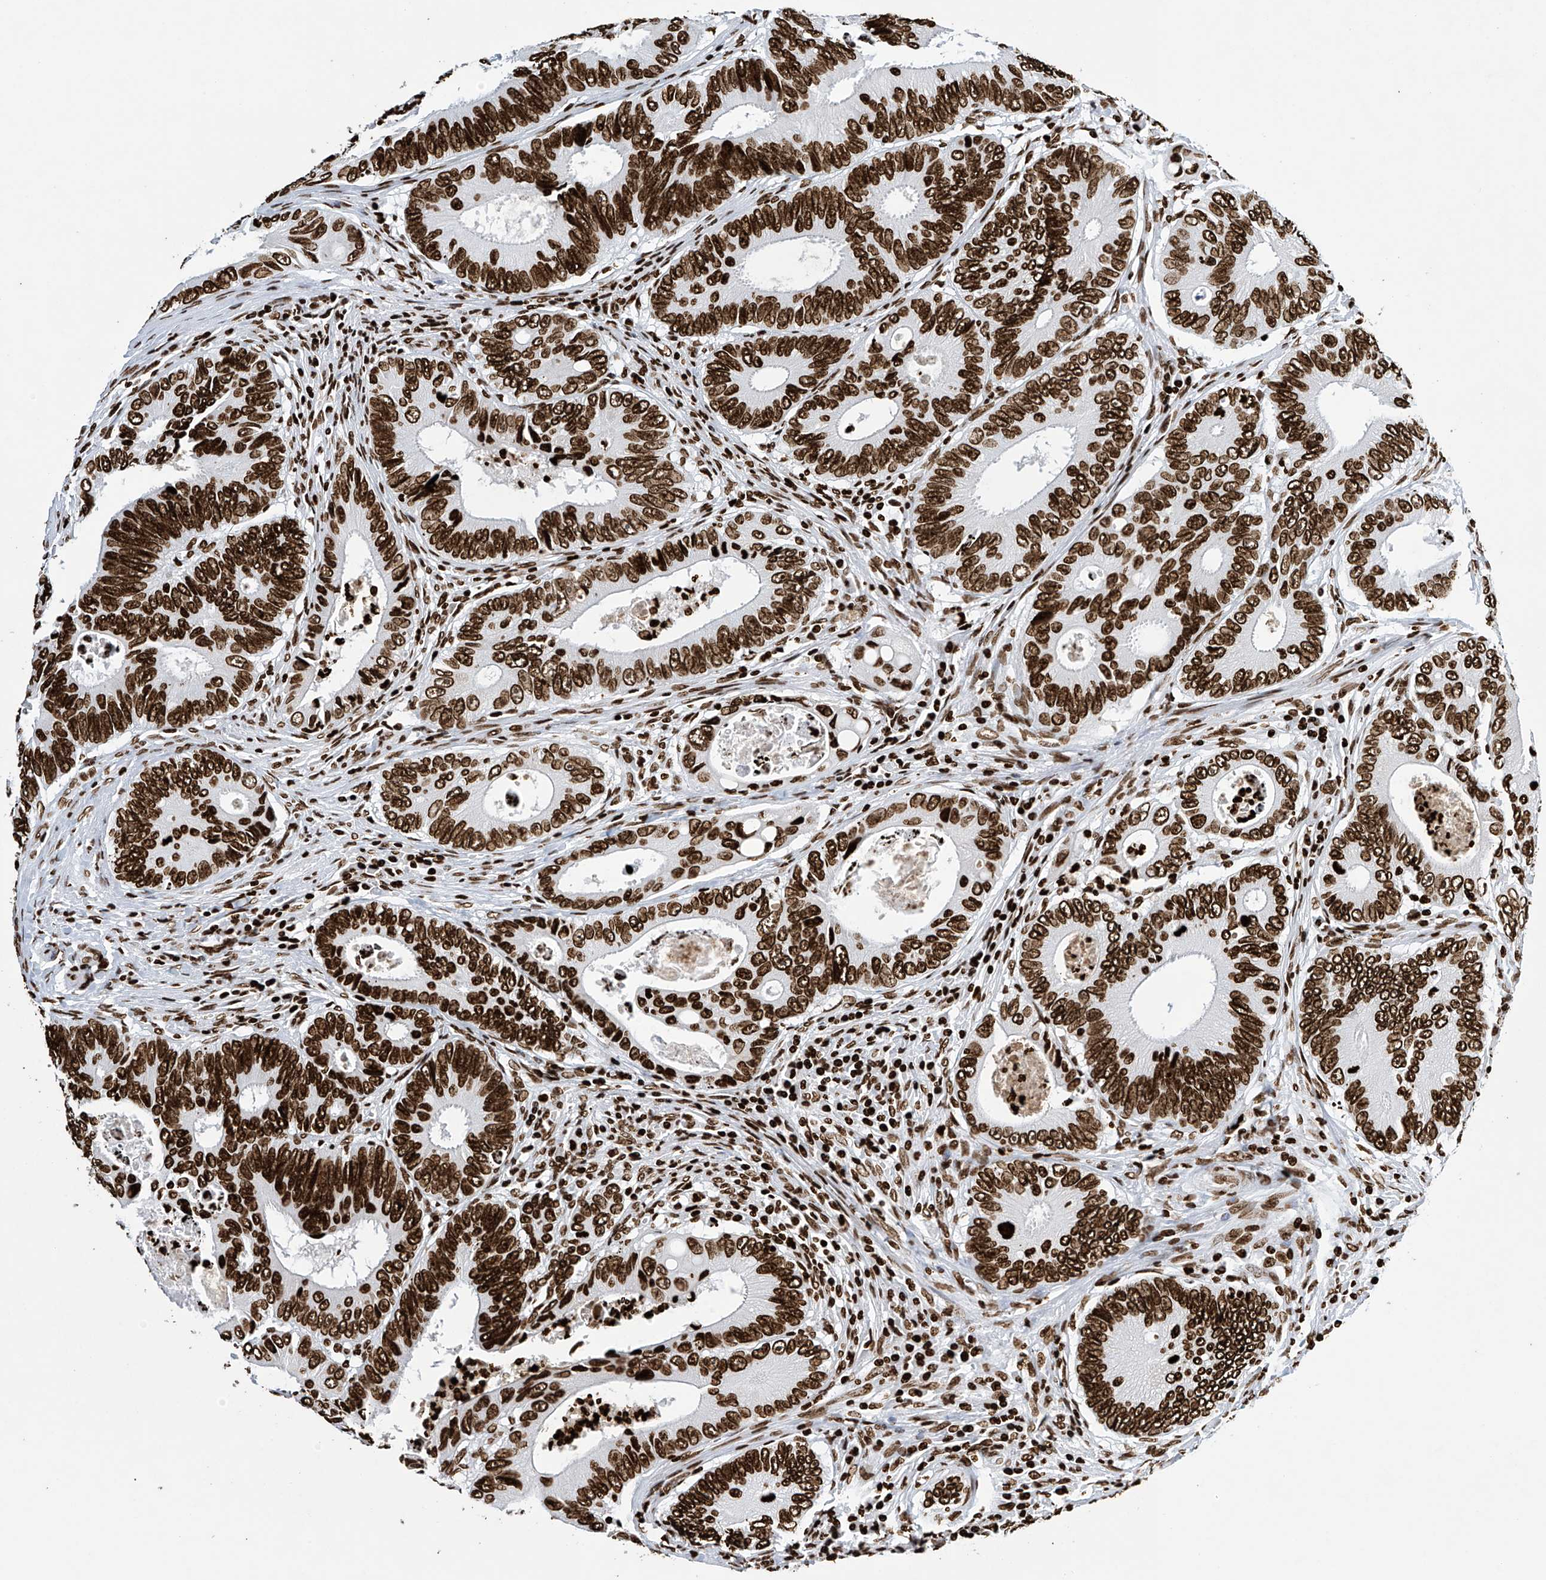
{"staining": {"intensity": "strong", "quantity": ">75%", "location": "nuclear"}, "tissue": "colorectal cancer", "cell_type": "Tumor cells", "image_type": "cancer", "snomed": [{"axis": "morphology", "description": "Inflammation, NOS"}, {"axis": "morphology", "description": "Adenocarcinoma, NOS"}, {"axis": "topography", "description": "Colon"}], "caption": "Immunohistochemical staining of adenocarcinoma (colorectal) reveals strong nuclear protein staining in about >75% of tumor cells.", "gene": "H4C16", "patient": {"sex": "male", "age": 72}}